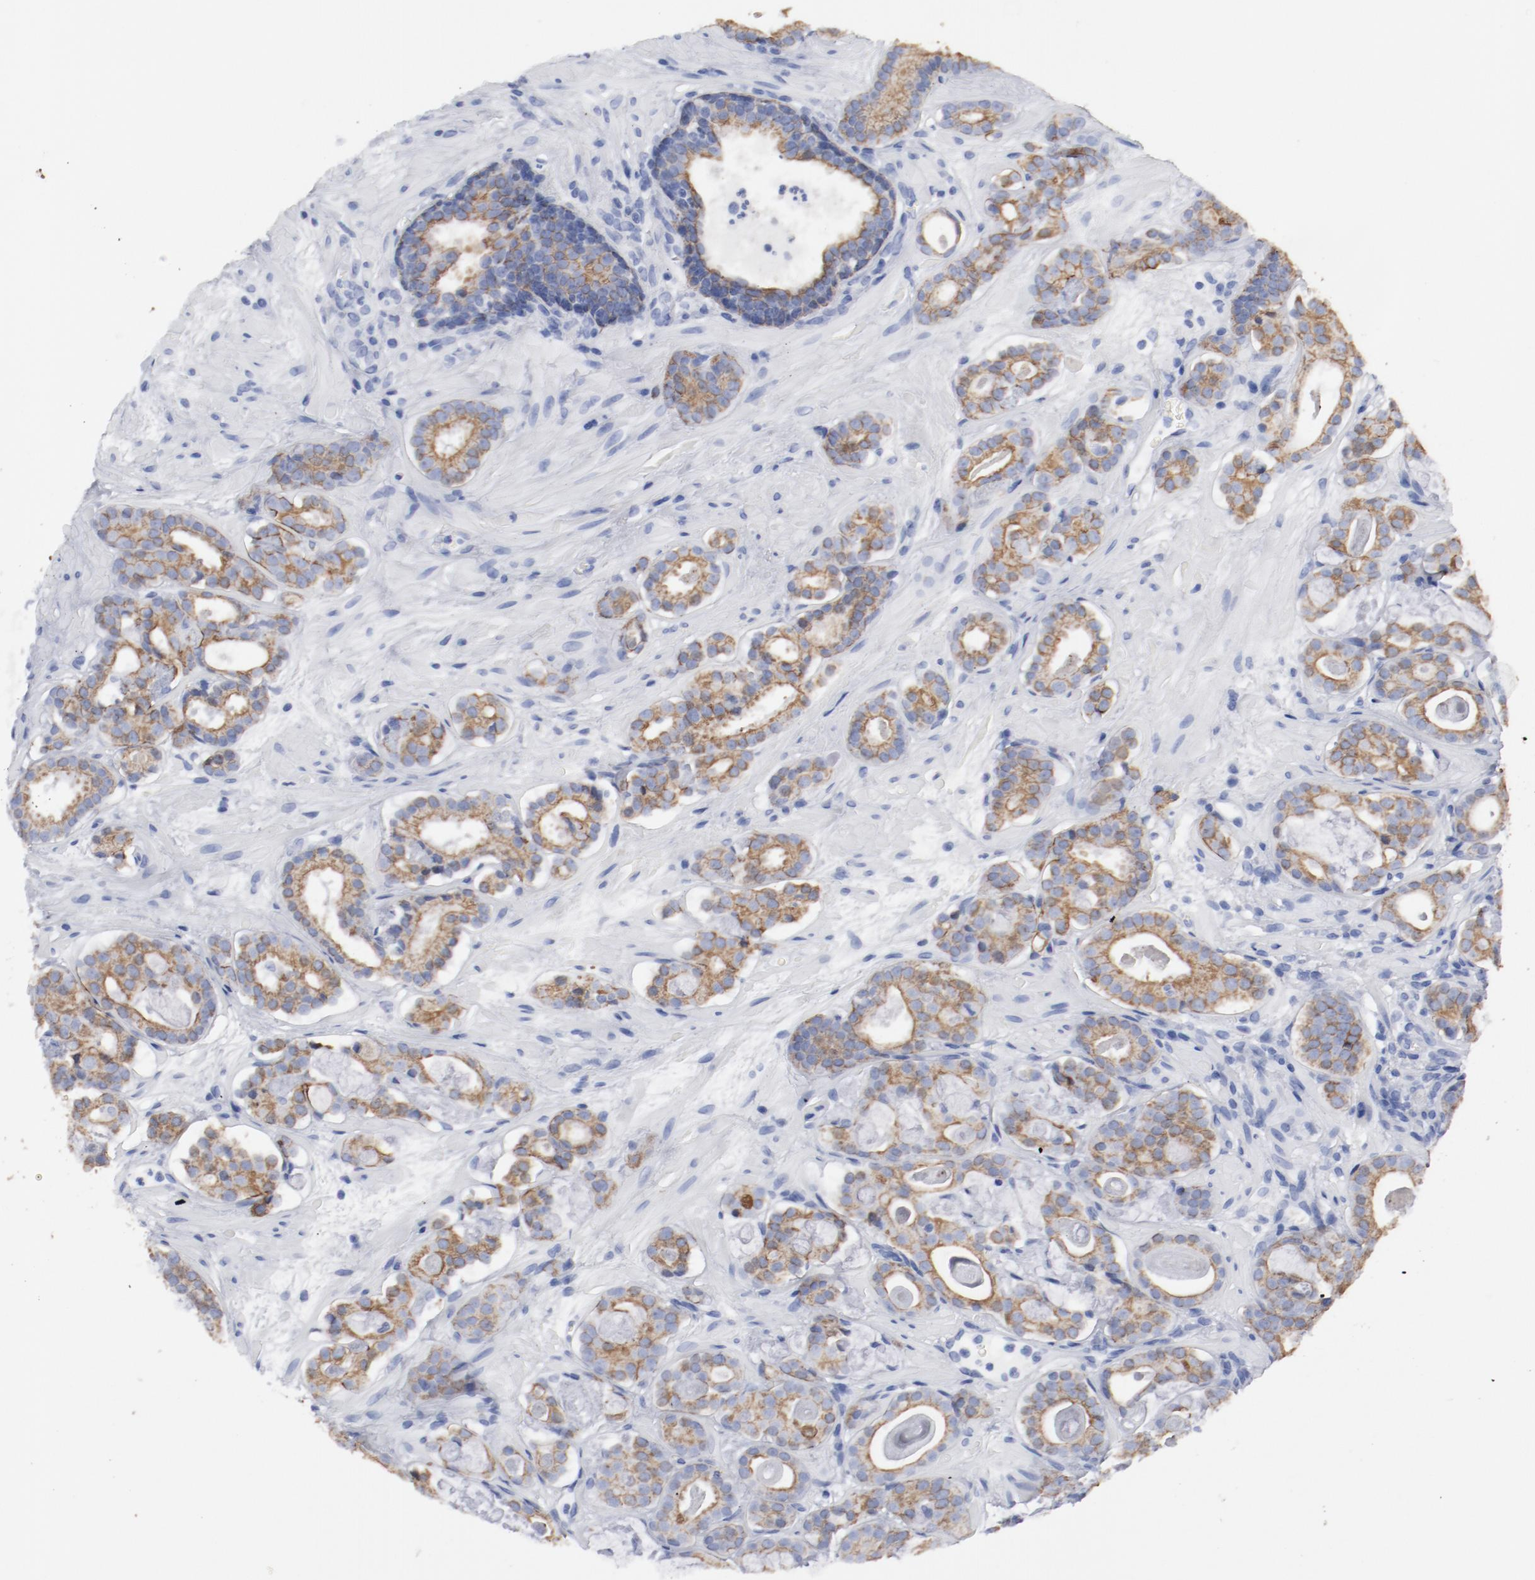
{"staining": {"intensity": "moderate", "quantity": ">75%", "location": "cytoplasmic/membranous"}, "tissue": "prostate cancer", "cell_type": "Tumor cells", "image_type": "cancer", "snomed": [{"axis": "morphology", "description": "Adenocarcinoma, Low grade"}, {"axis": "topography", "description": "Prostate"}], "caption": "Protein positivity by immunohistochemistry displays moderate cytoplasmic/membranous positivity in about >75% of tumor cells in prostate cancer (low-grade adenocarcinoma).", "gene": "TSPAN6", "patient": {"sex": "male", "age": 57}}